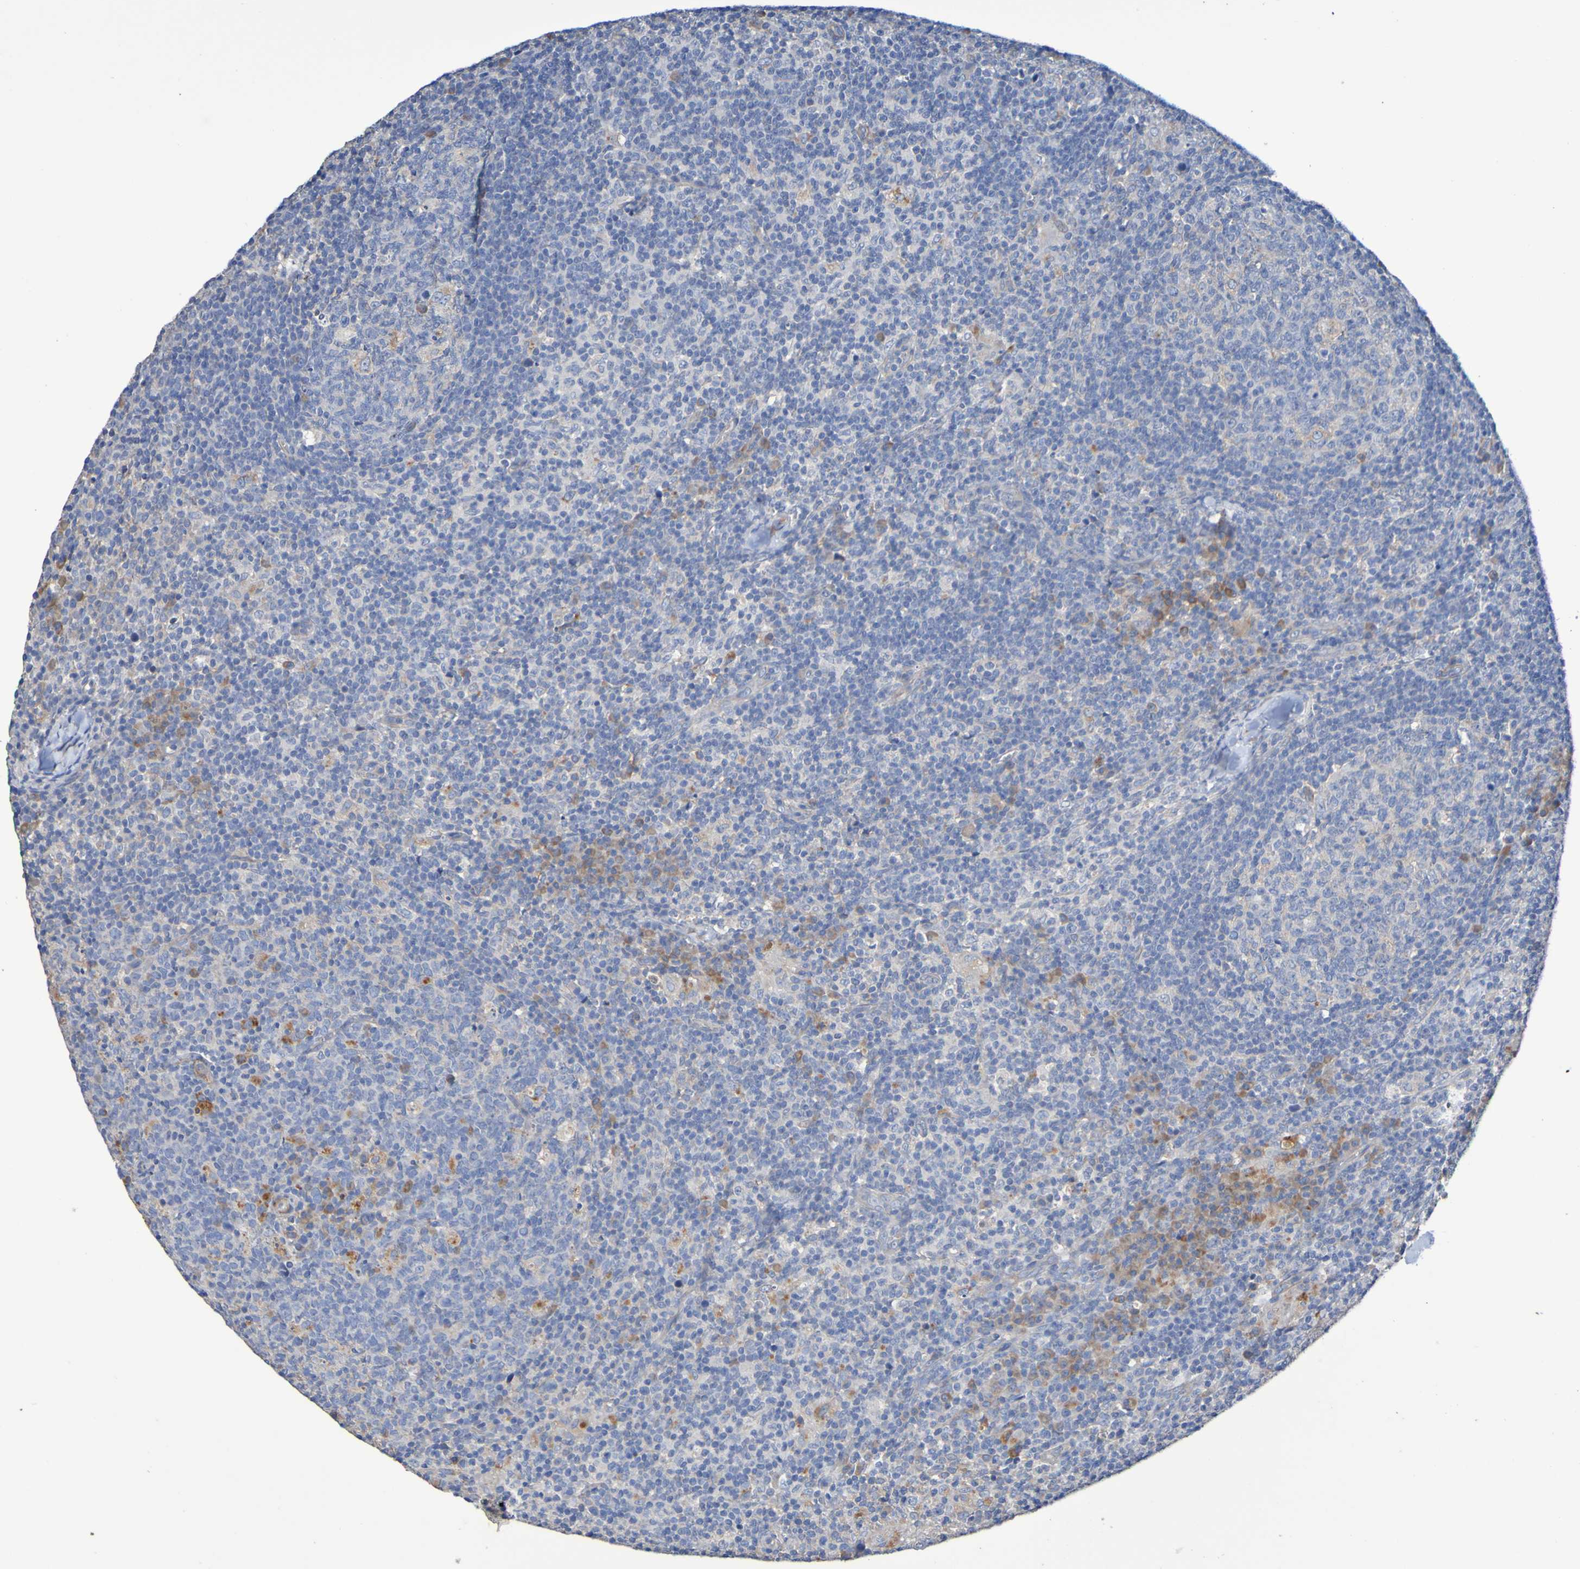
{"staining": {"intensity": "strong", "quantity": "<25%", "location": "cytoplasmic/membranous"}, "tissue": "lymph node", "cell_type": "Germinal center cells", "image_type": "normal", "snomed": [{"axis": "morphology", "description": "Normal tissue, NOS"}, {"axis": "morphology", "description": "Inflammation, NOS"}, {"axis": "topography", "description": "Lymph node"}], "caption": "A brown stain shows strong cytoplasmic/membranous positivity of a protein in germinal center cells of unremarkable lymph node.", "gene": "SRPRB", "patient": {"sex": "male", "age": 55}}